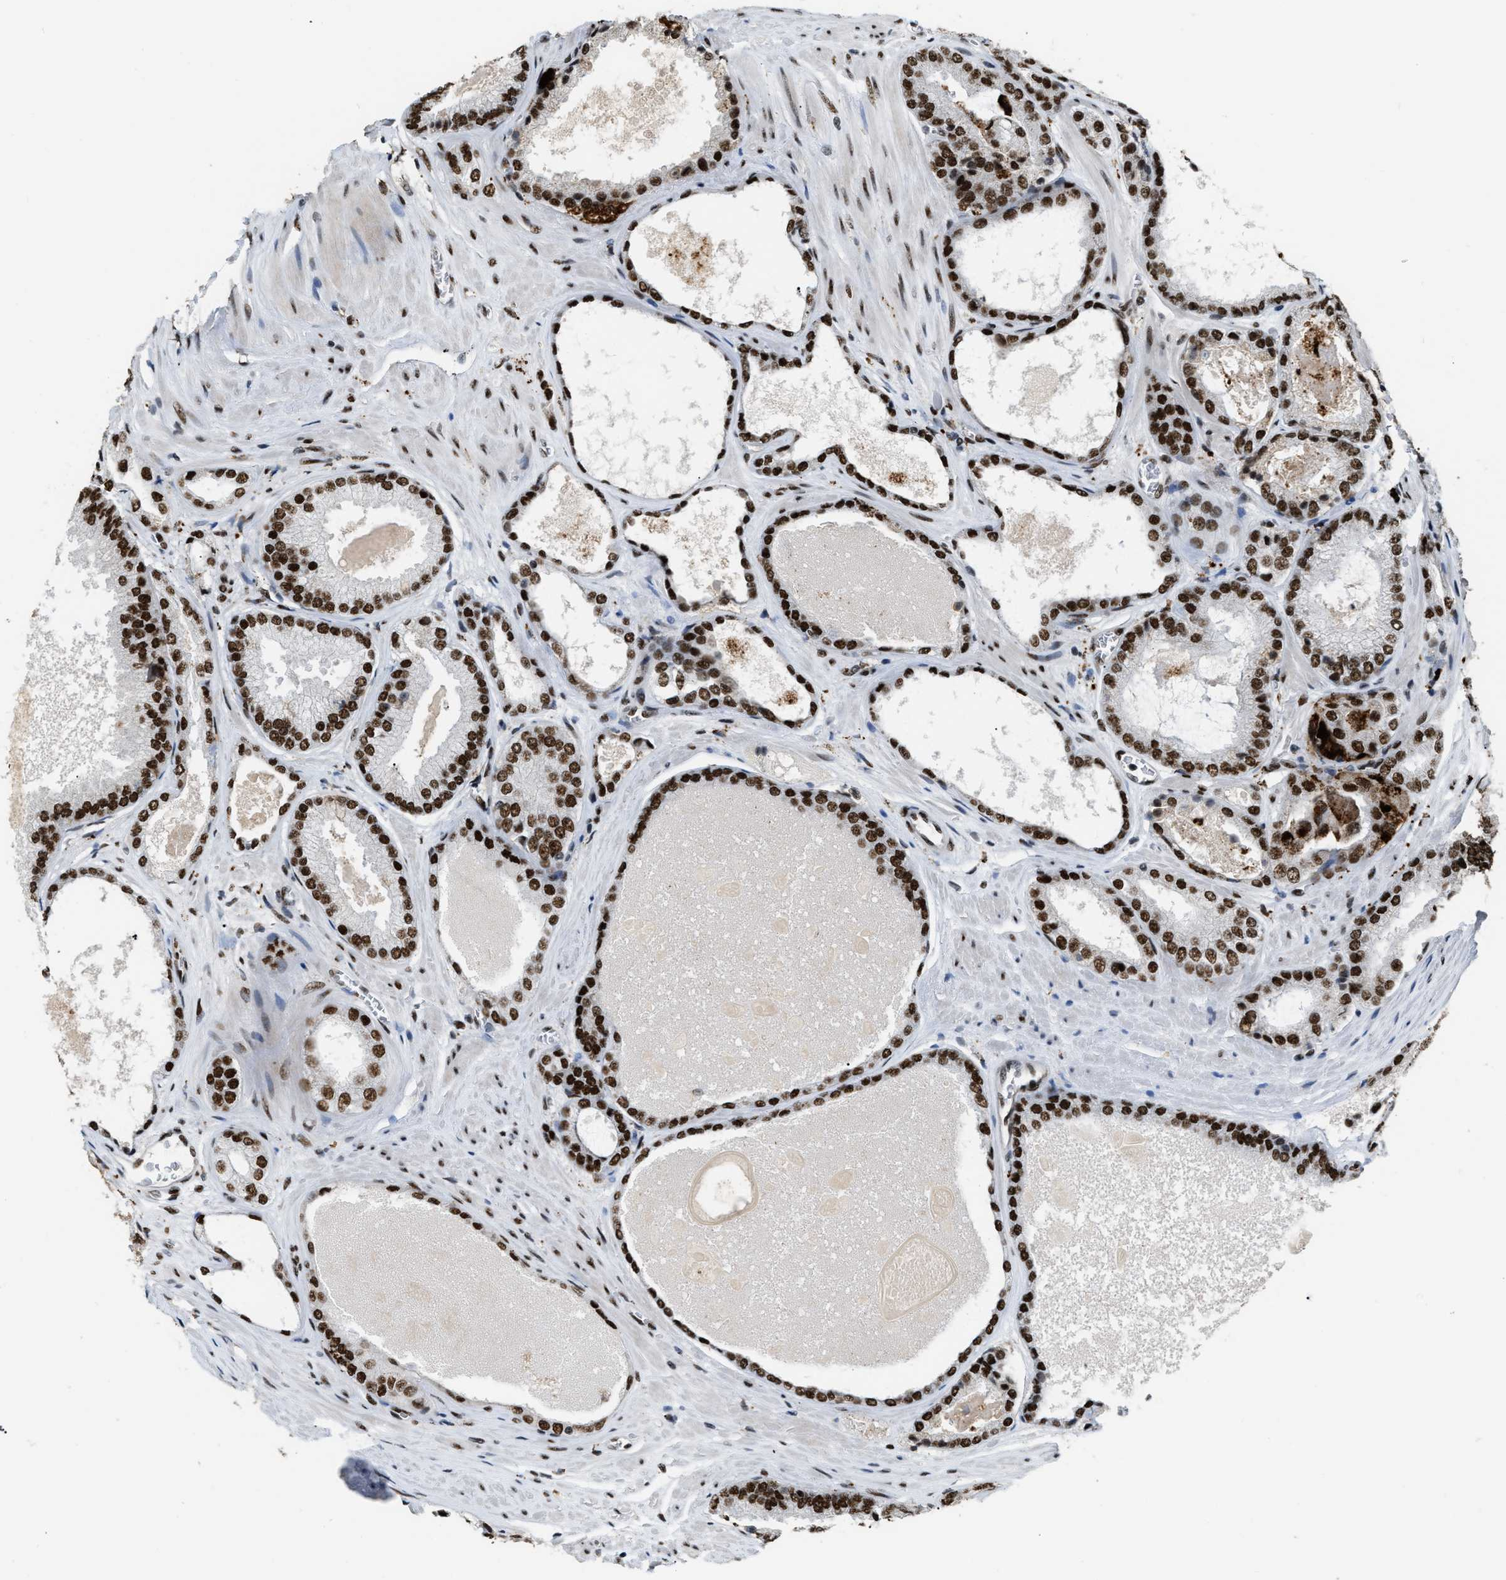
{"staining": {"intensity": "strong", "quantity": ">75%", "location": "nuclear"}, "tissue": "prostate cancer", "cell_type": "Tumor cells", "image_type": "cancer", "snomed": [{"axis": "morphology", "description": "Adenocarcinoma, High grade"}, {"axis": "topography", "description": "Prostate"}], "caption": "Immunohistochemistry (IHC) (DAB) staining of human prostate cancer (high-grade adenocarcinoma) exhibits strong nuclear protein staining in about >75% of tumor cells. The protein is shown in brown color, while the nuclei are stained blue.", "gene": "NUMA1", "patient": {"sex": "male", "age": 65}}